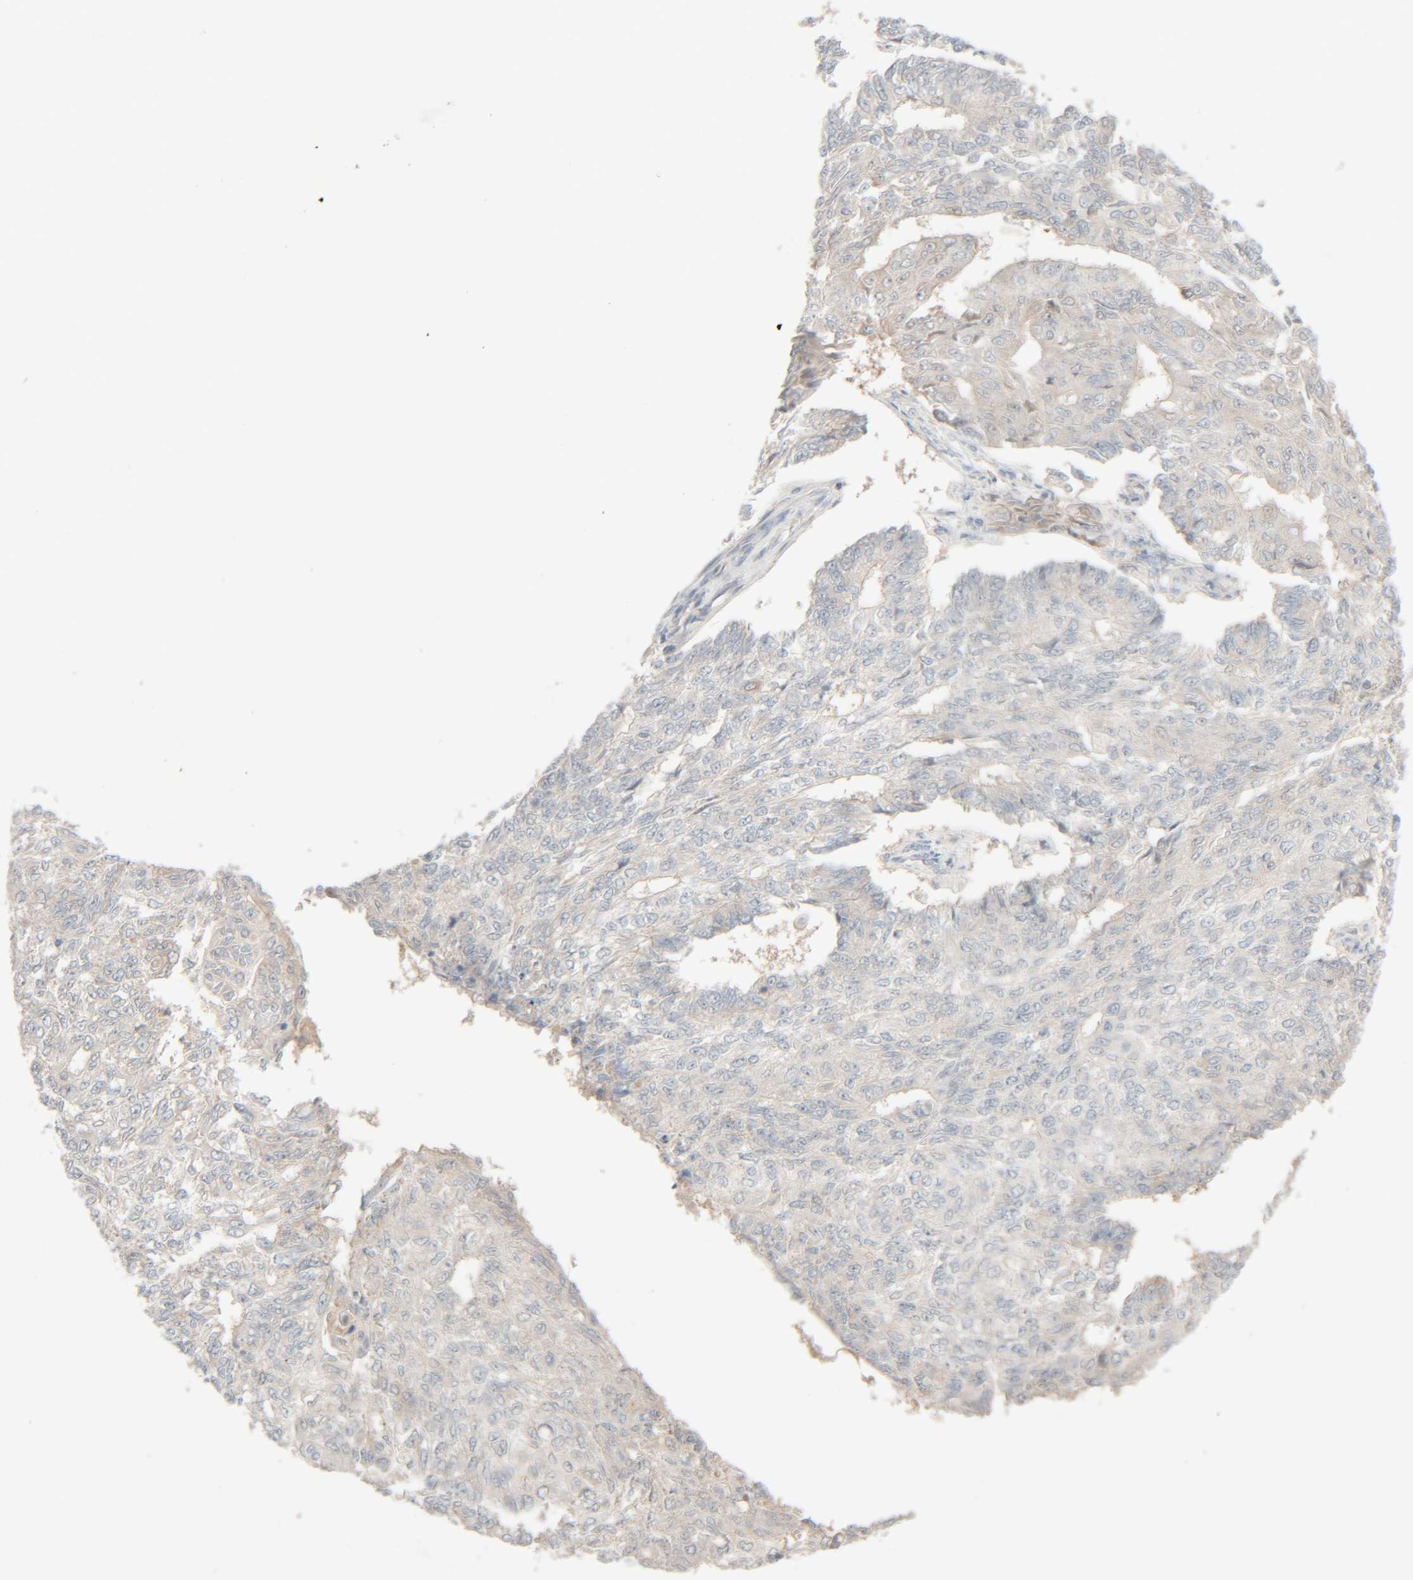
{"staining": {"intensity": "negative", "quantity": "none", "location": "none"}, "tissue": "endometrial cancer", "cell_type": "Tumor cells", "image_type": "cancer", "snomed": [{"axis": "morphology", "description": "Adenocarcinoma, NOS"}, {"axis": "topography", "description": "Endometrium"}], "caption": "This is a photomicrograph of IHC staining of endometrial adenocarcinoma, which shows no expression in tumor cells.", "gene": "CHKA", "patient": {"sex": "female", "age": 32}}